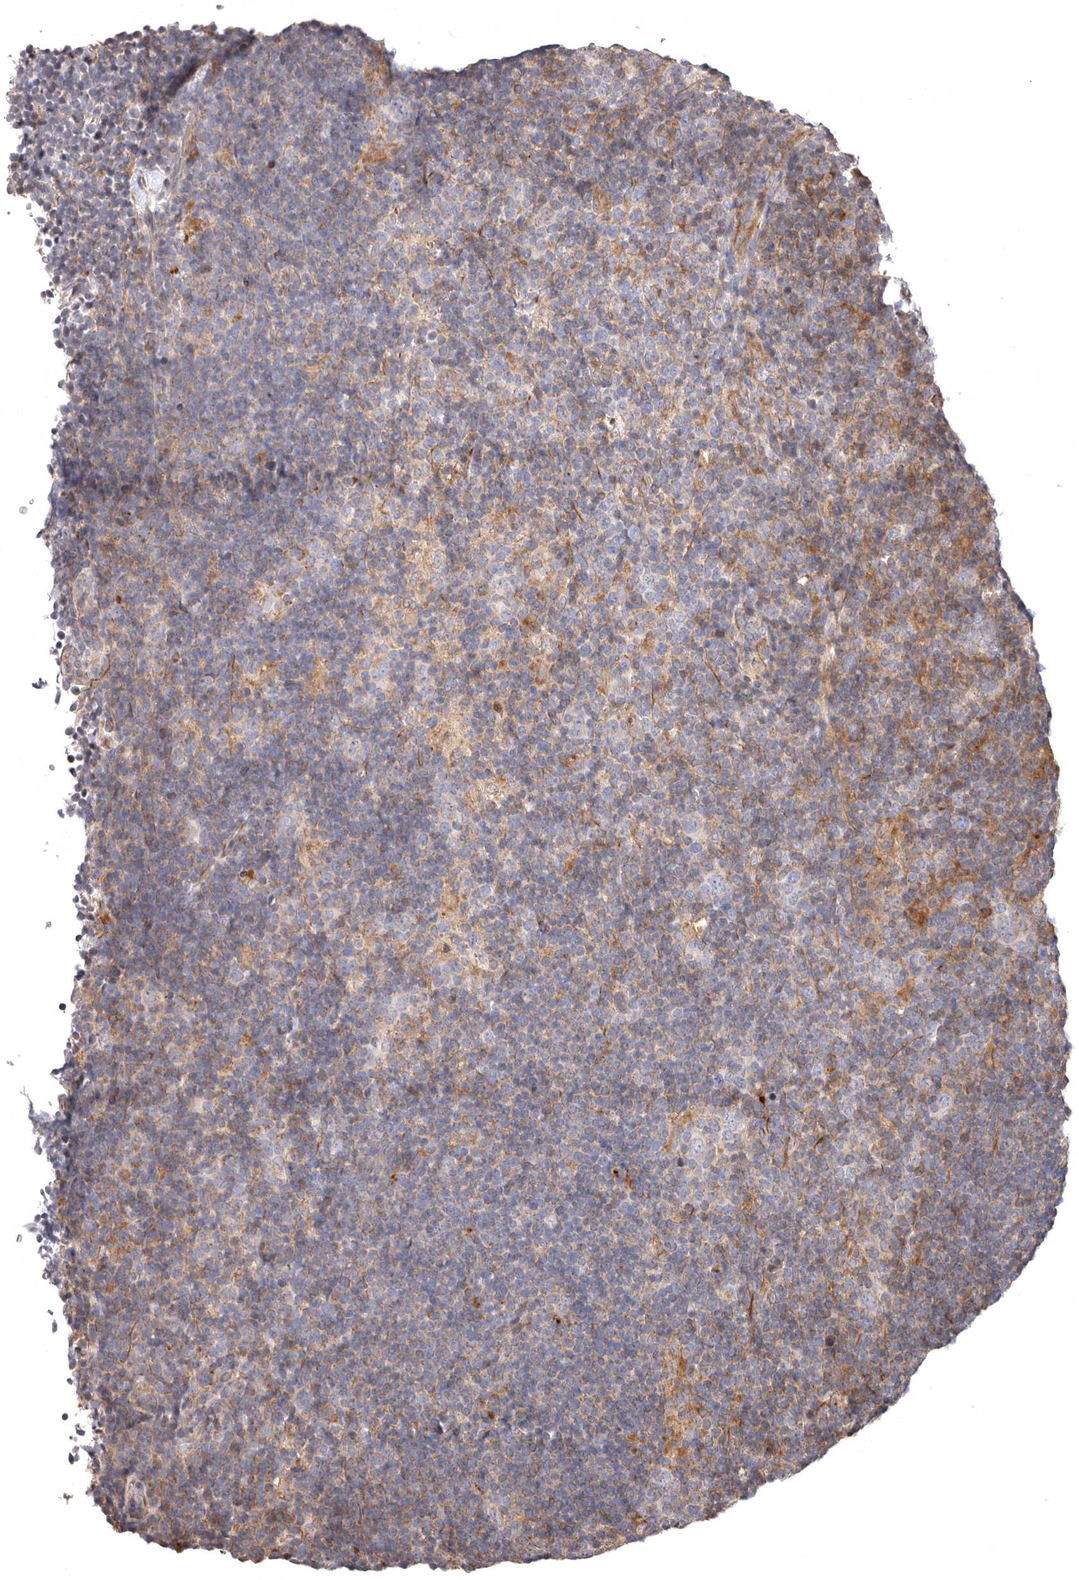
{"staining": {"intensity": "weak", "quantity": "<25%", "location": "cytoplasmic/membranous"}, "tissue": "lymphoma", "cell_type": "Tumor cells", "image_type": "cancer", "snomed": [{"axis": "morphology", "description": "Hodgkin's disease, NOS"}, {"axis": "topography", "description": "Lymph node"}], "caption": "Human lymphoma stained for a protein using IHC displays no expression in tumor cells.", "gene": "ADCY2", "patient": {"sex": "female", "age": 57}}